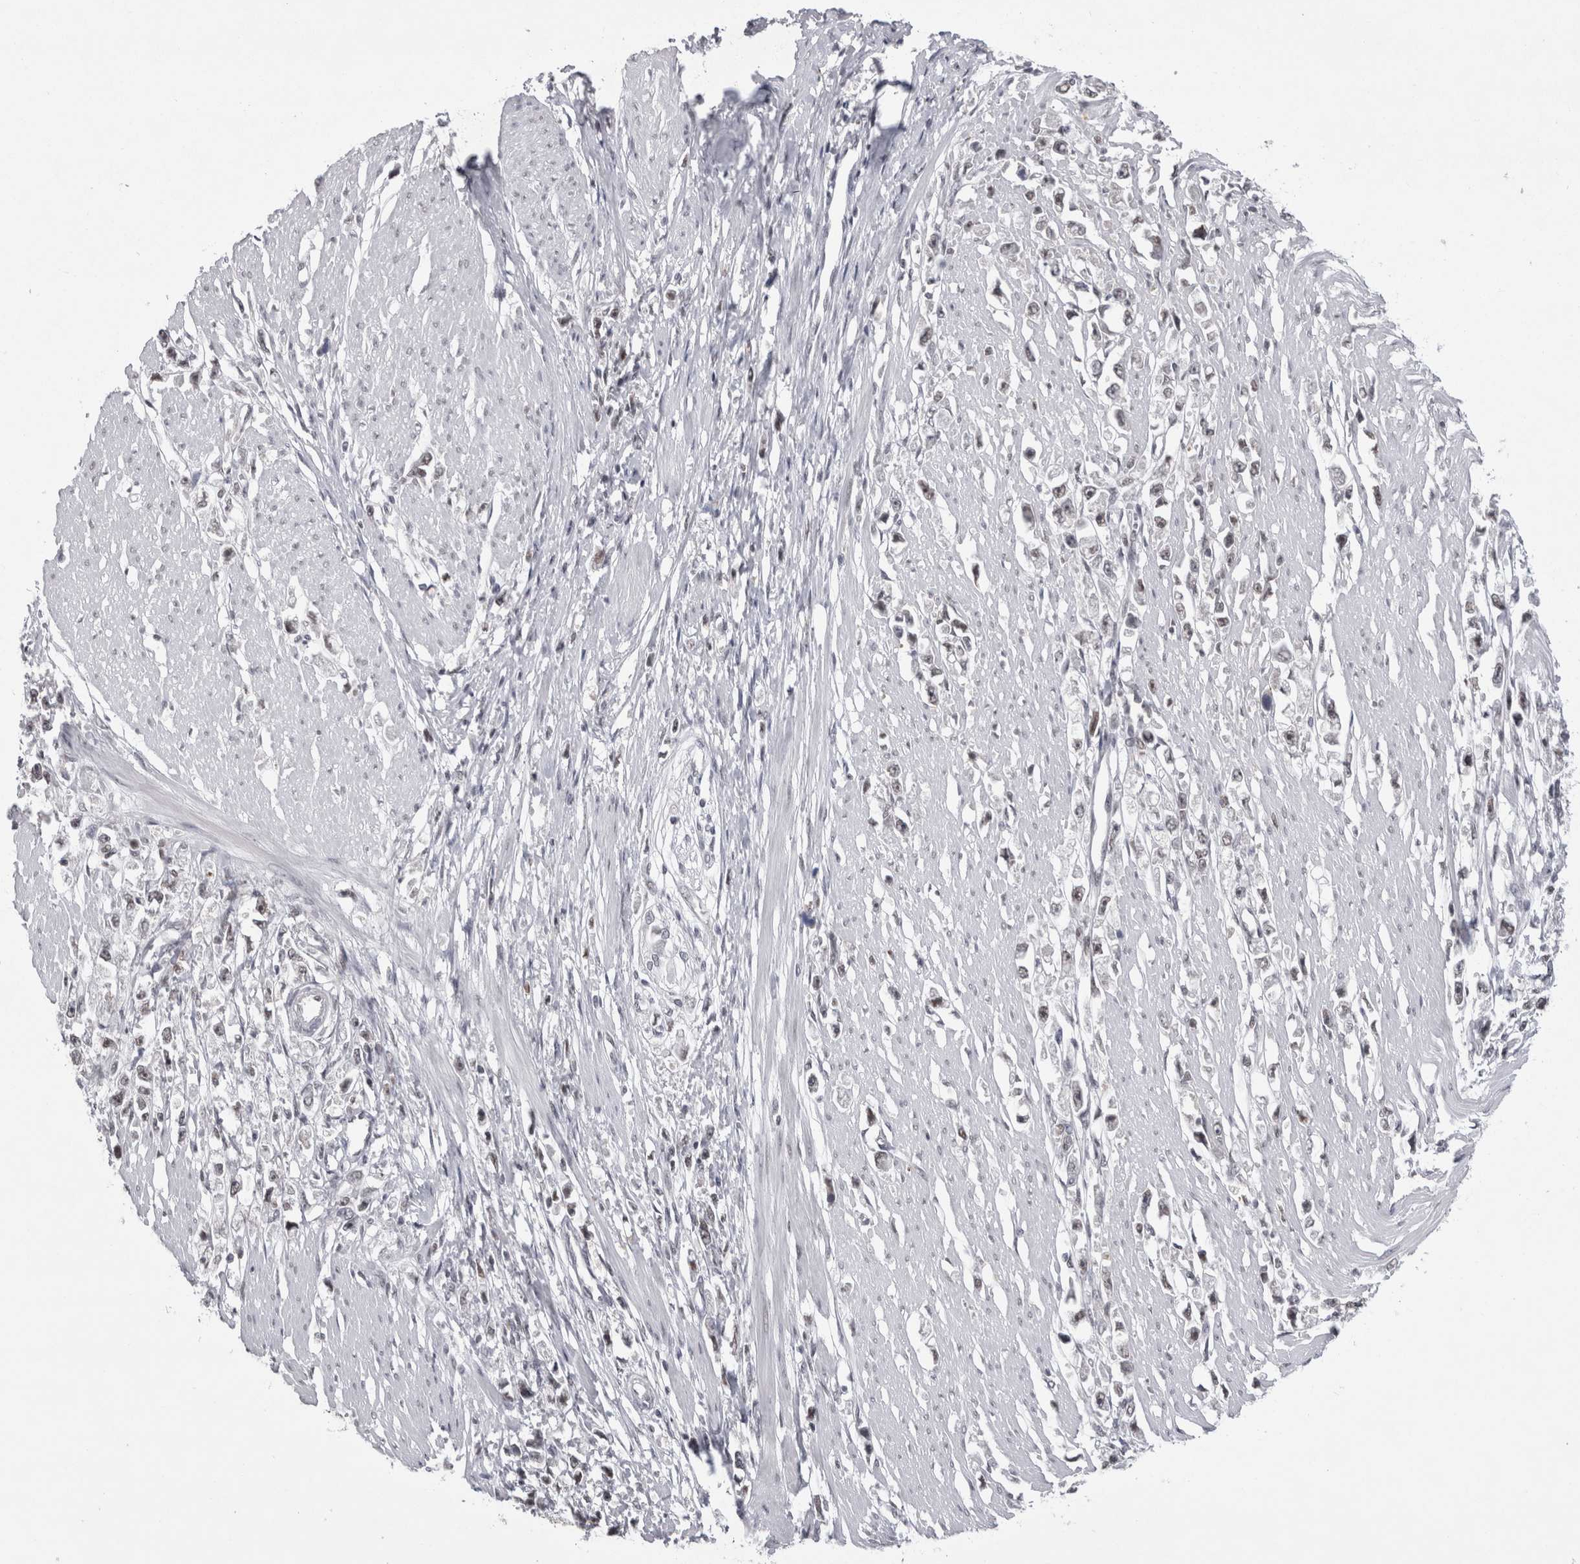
{"staining": {"intensity": "weak", "quantity": ">75%", "location": "nuclear"}, "tissue": "stomach cancer", "cell_type": "Tumor cells", "image_type": "cancer", "snomed": [{"axis": "morphology", "description": "Adenocarcinoma, NOS"}, {"axis": "topography", "description": "Stomach"}], "caption": "Stomach adenocarcinoma stained with DAB (3,3'-diaminobenzidine) immunohistochemistry (IHC) demonstrates low levels of weak nuclear positivity in about >75% of tumor cells.", "gene": "PSMB2", "patient": {"sex": "female", "age": 59}}